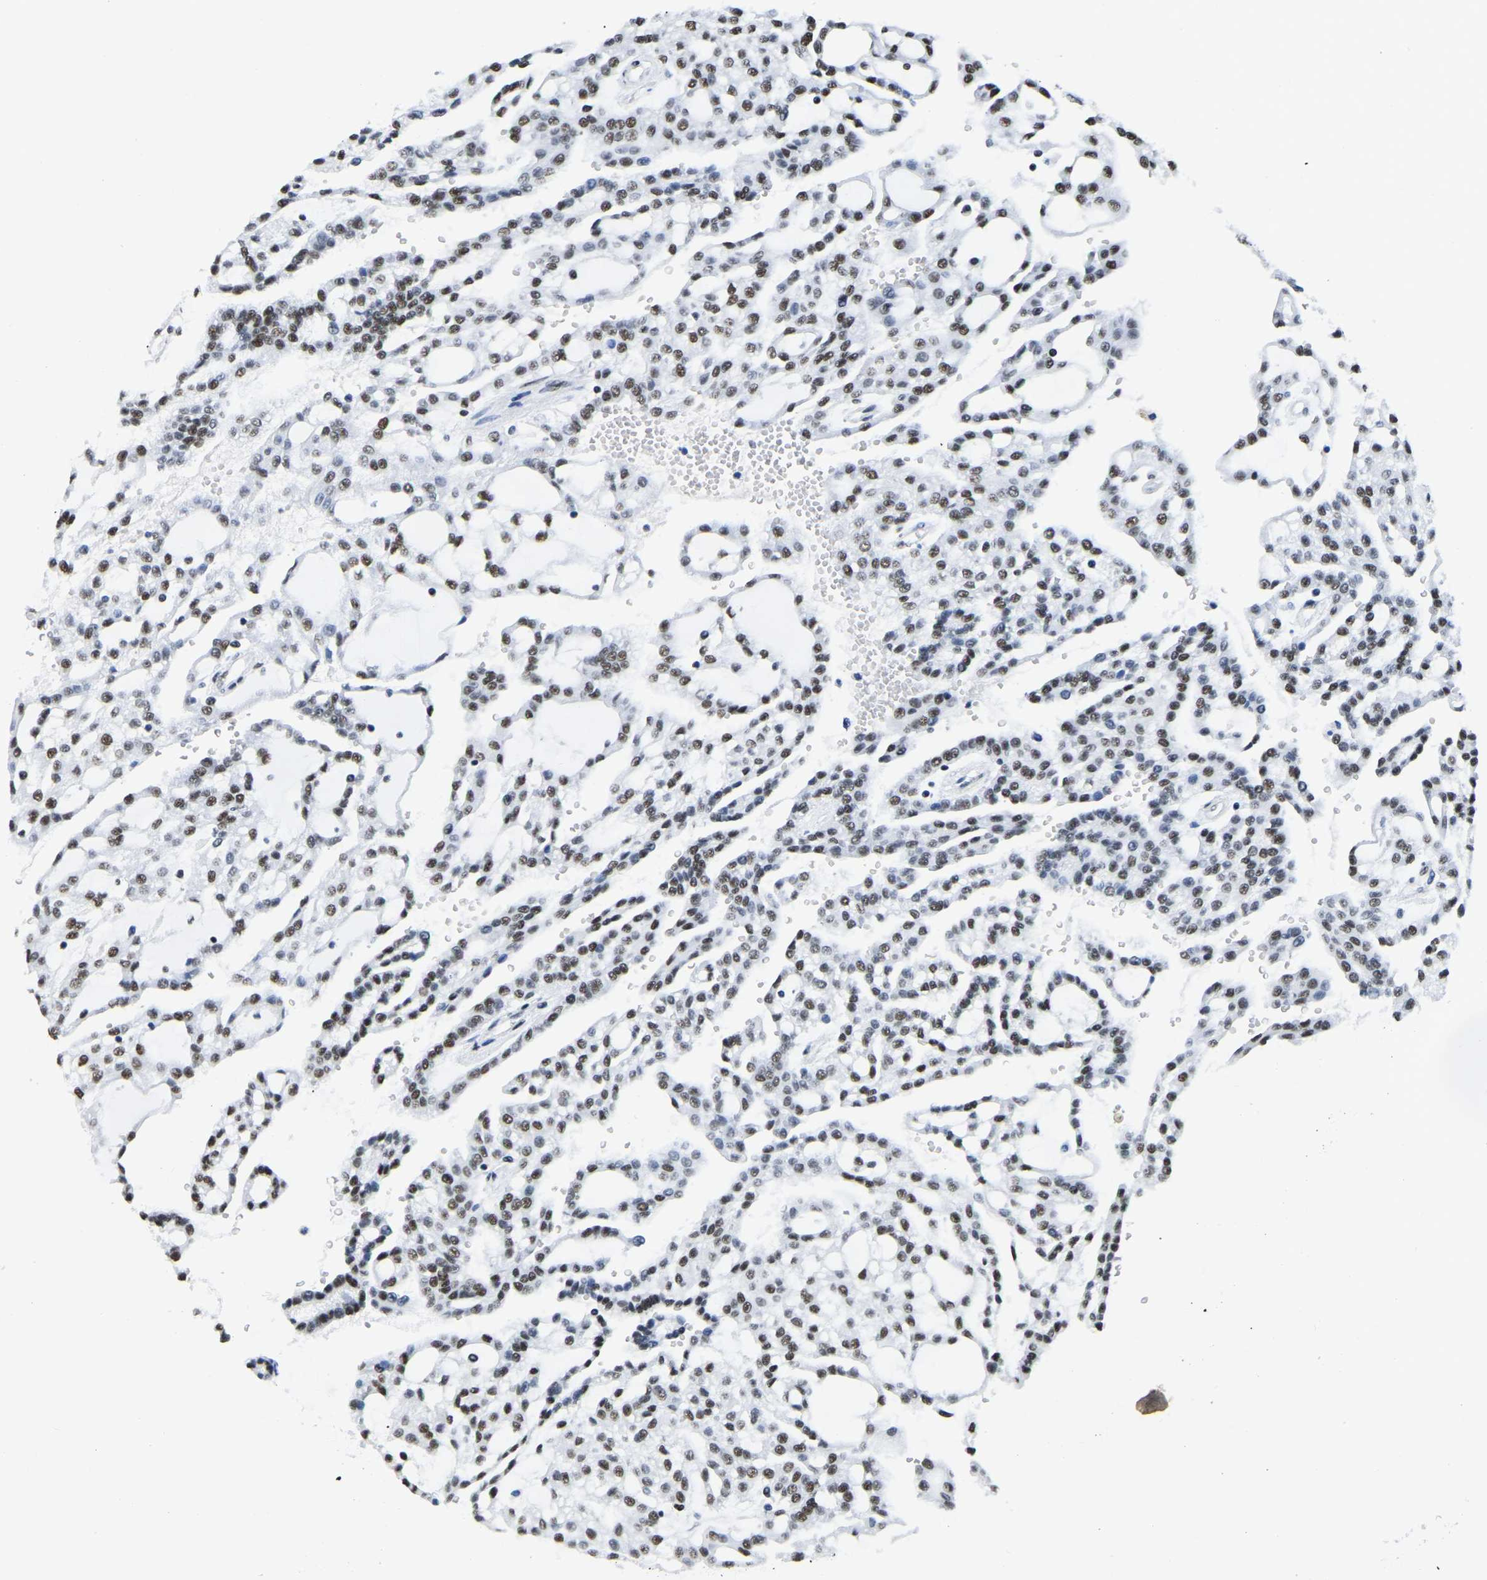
{"staining": {"intensity": "moderate", "quantity": "25%-75%", "location": "nuclear"}, "tissue": "renal cancer", "cell_type": "Tumor cells", "image_type": "cancer", "snomed": [{"axis": "morphology", "description": "Adenocarcinoma, NOS"}, {"axis": "topography", "description": "Kidney"}], "caption": "Immunohistochemistry micrograph of neoplastic tissue: renal cancer (adenocarcinoma) stained using immunohistochemistry shows medium levels of moderate protein expression localized specifically in the nuclear of tumor cells, appearing as a nuclear brown color.", "gene": "UBA1", "patient": {"sex": "male", "age": 63}}